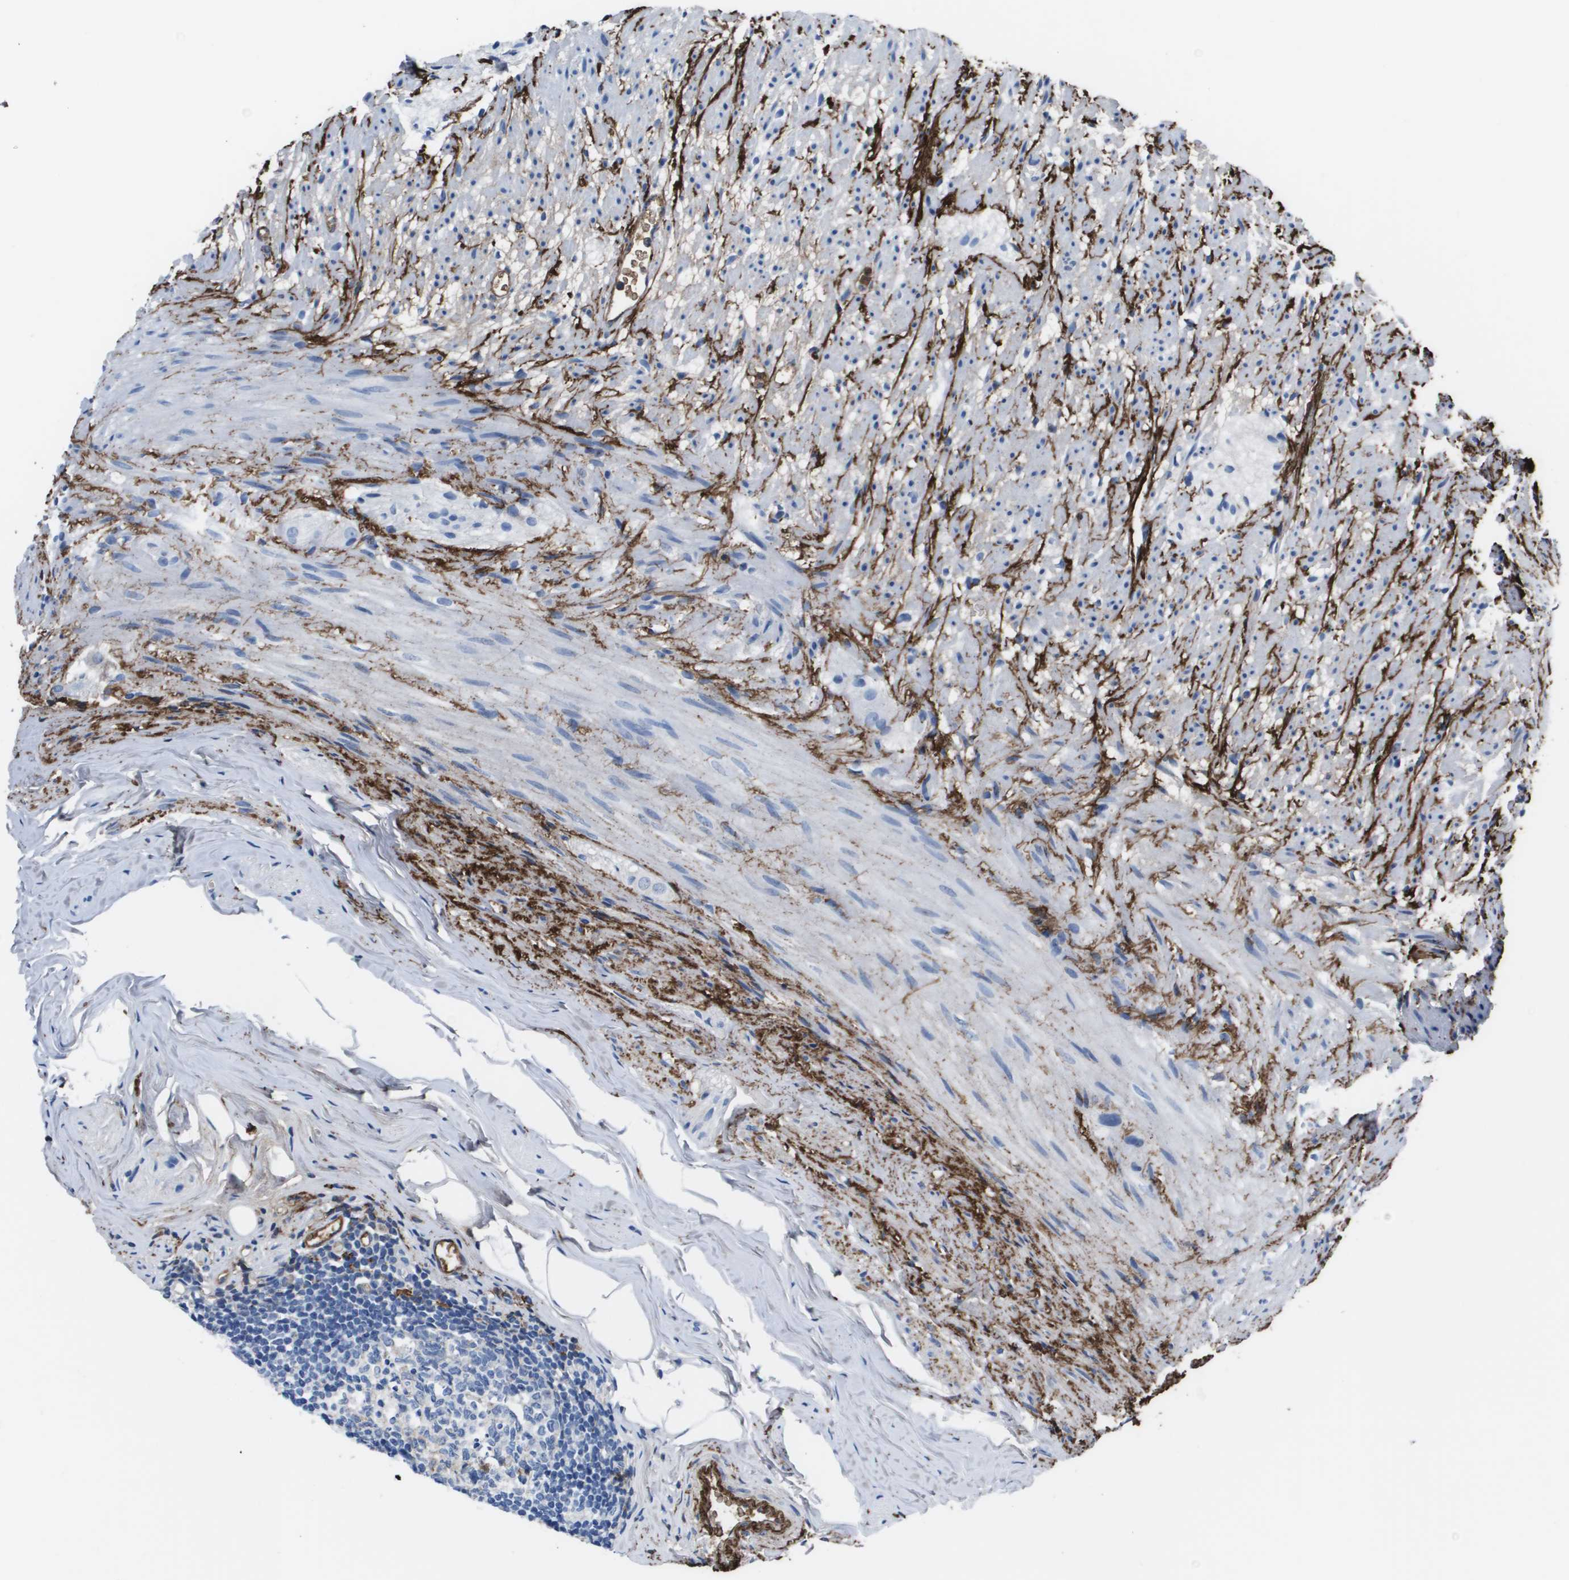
{"staining": {"intensity": "negative", "quantity": "none", "location": "none"}, "tissue": "appendix", "cell_type": "Glandular cells", "image_type": "normal", "snomed": [{"axis": "morphology", "description": "Normal tissue, NOS"}, {"axis": "topography", "description": "Appendix"}], "caption": "Immunohistochemical staining of normal human appendix displays no significant staining in glandular cells.", "gene": "VTN", "patient": {"sex": "female", "age": 77}}